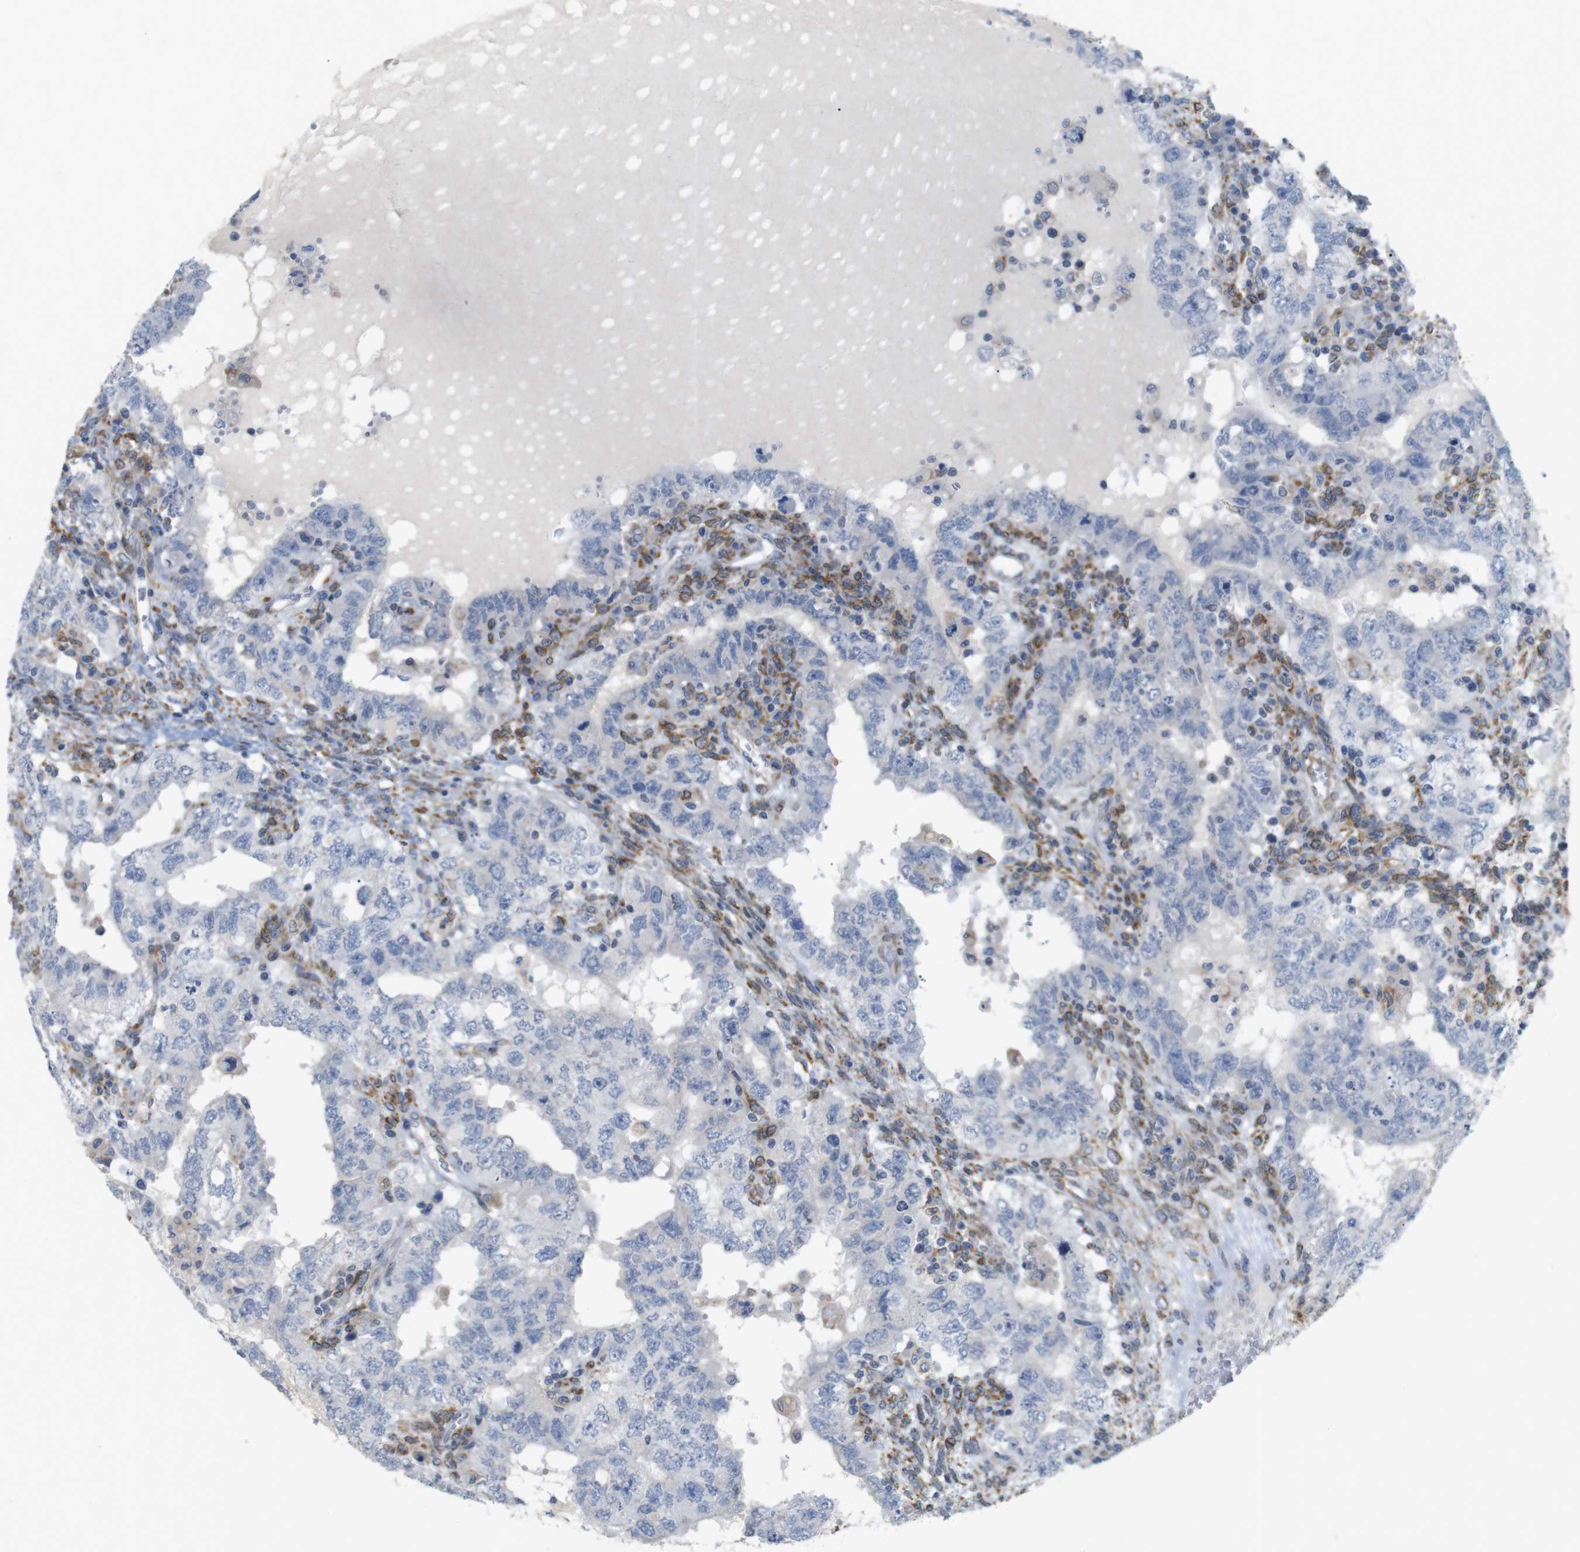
{"staining": {"intensity": "negative", "quantity": "none", "location": "none"}, "tissue": "testis cancer", "cell_type": "Tumor cells", "image_type": "cancer", "snomed": [{"axis": "morphology", "description": "Carcinoma, Embryonal, NOS"}, {"axis": "topography", "description": "Testis"}], "caption": "The histopathology image exhibits no significant positivity in tumor cells of testis embryonal carcinoma.", "gene": "ITPR1", "patient": {"sex": "male", "age": 26}}